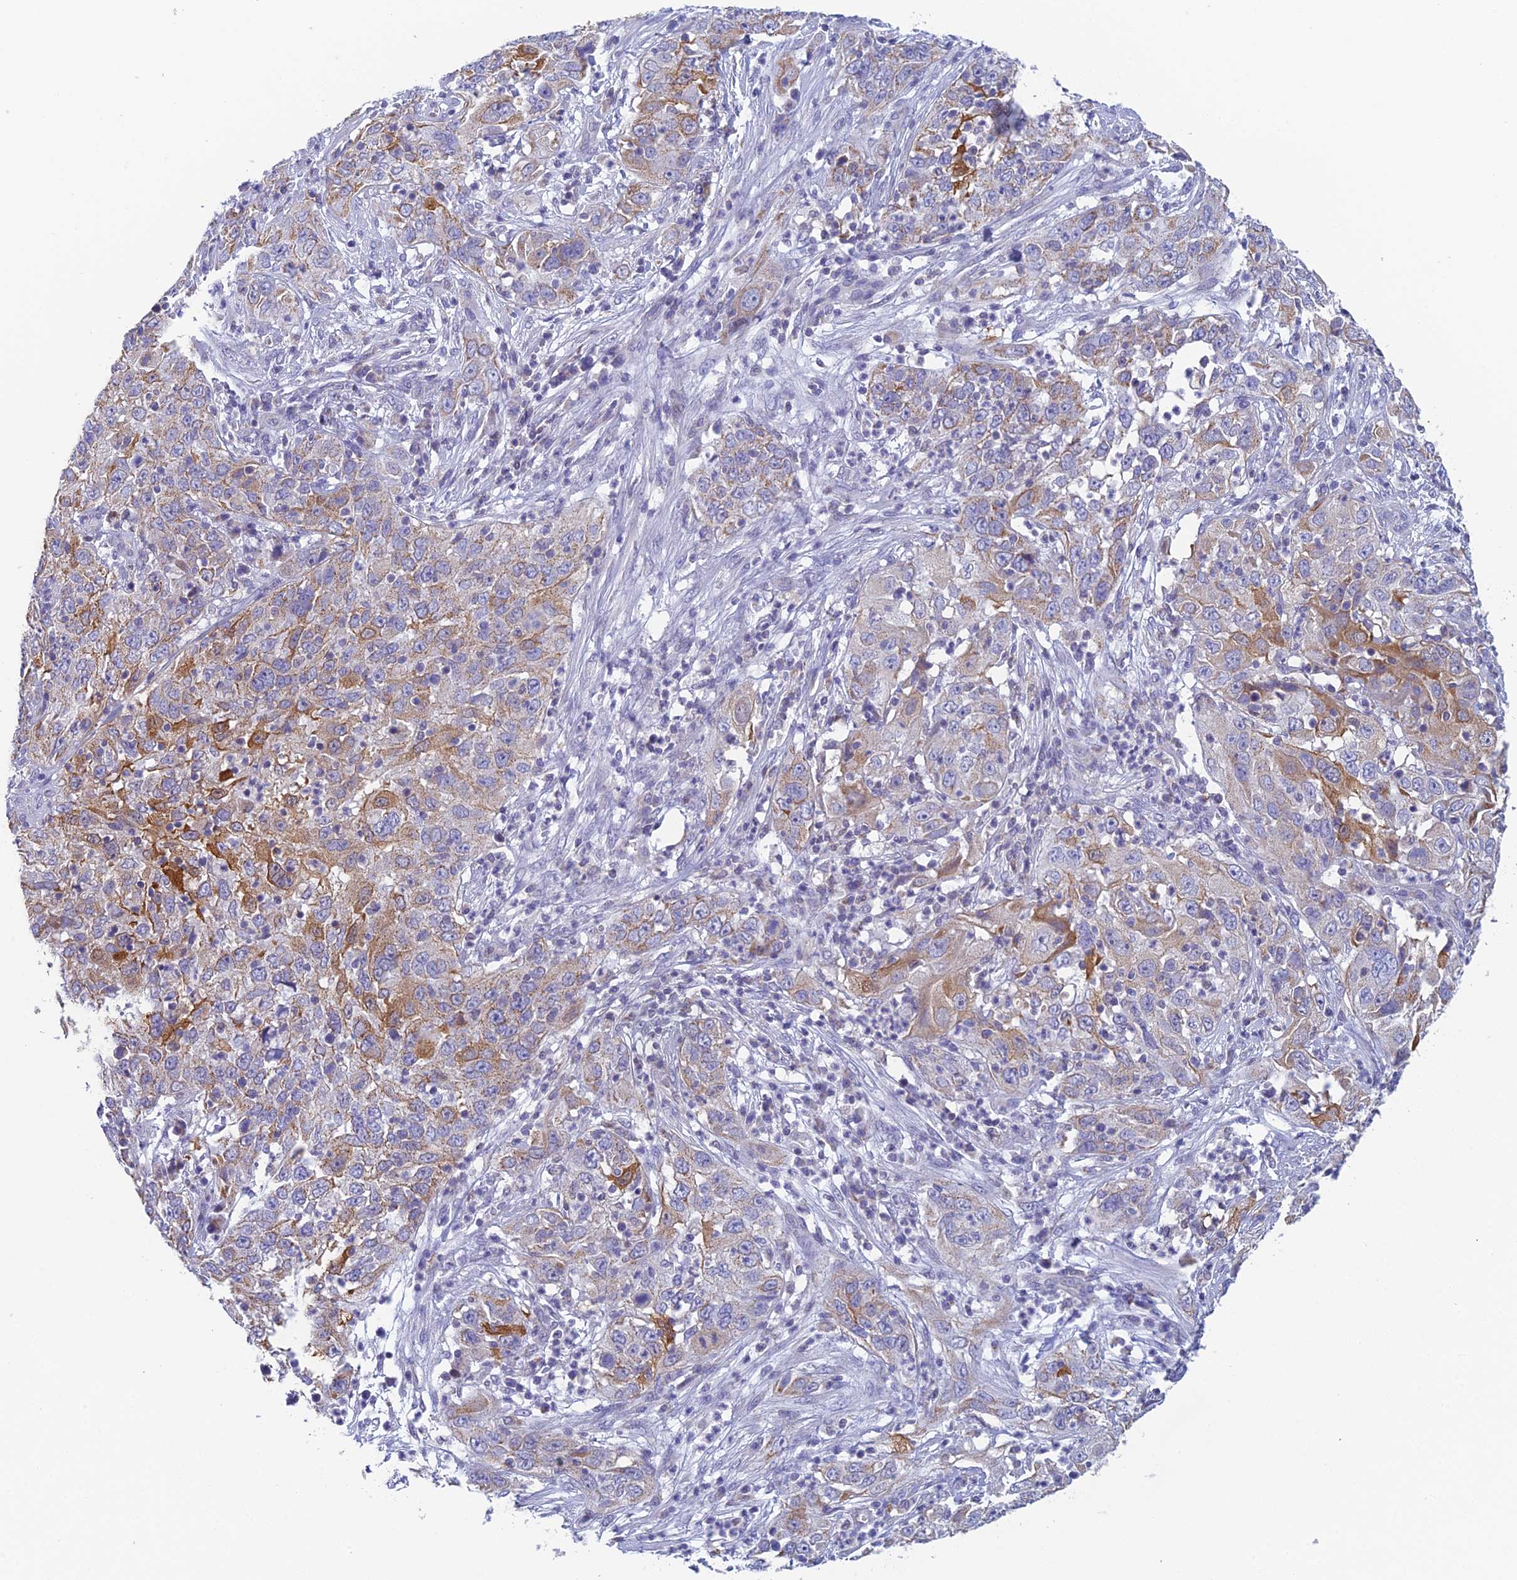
{"staining": {"intensity": "moderate", "quantity": "25%-75%", "location": "cytoplasmic/membranous"}, "tissue": "cervical cancer", "cell_type": "Tumor cells", "image_type": "cancer", "snomed": [{"axis": "morphology", "description": "Squamous cell carcinoma, NOS"}, {"axis": "topography", "description": "Cervix"}], "caption": "A histopathology image showing moderate cytoplasmic/membranous expression in approximately 25%-75% of tumor cells in cervical squamous cell carcinoma, as visualized by brown immunohistochemical staining.", "gene": "REXO5", "patient": {"sex": "female", "age": 32}}